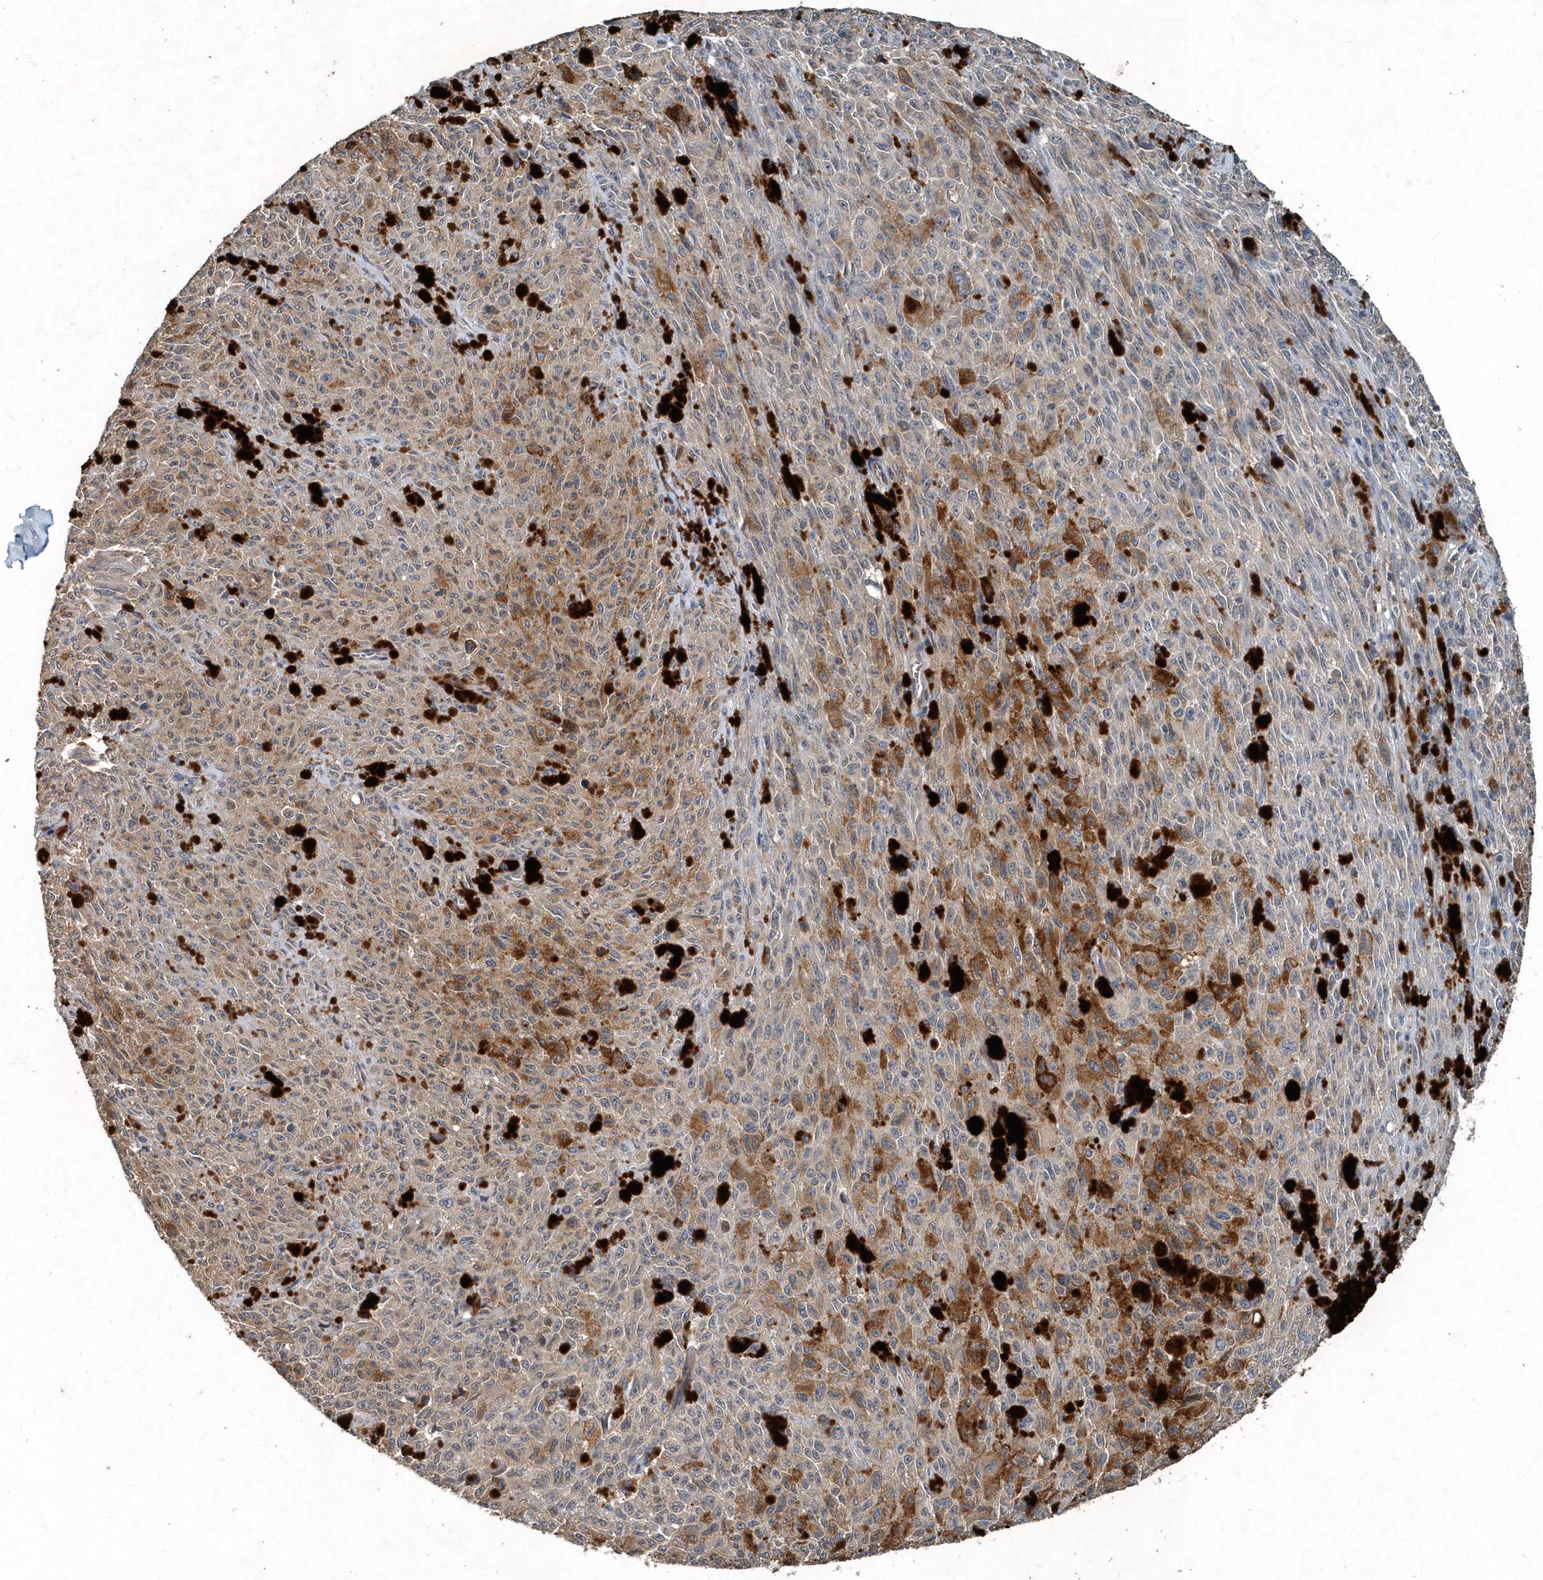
{"staining": {"intensity": "moderate", "quantity": "25%-75%", "location": "cytoplasmic/membranous"}, "tissue": "melanoma", "cell_type": "Tumor cells", "image_type": "cancer", "snomed": [{"axis": "morphology", "description": "Malignant melanoma, NOS"}, {"axis": "topography", "description": "Skin"}], "caption": "Malignant melanoma stained with DAB (3,3'-diaminobenzidine) IHC exhibits medium levels of moderate cytoplasmic/membranous positivity in approximately 25%-75% of tumor cells.", "gene": "SCFD2", "patient": {"sex": "female", "age": 82}}